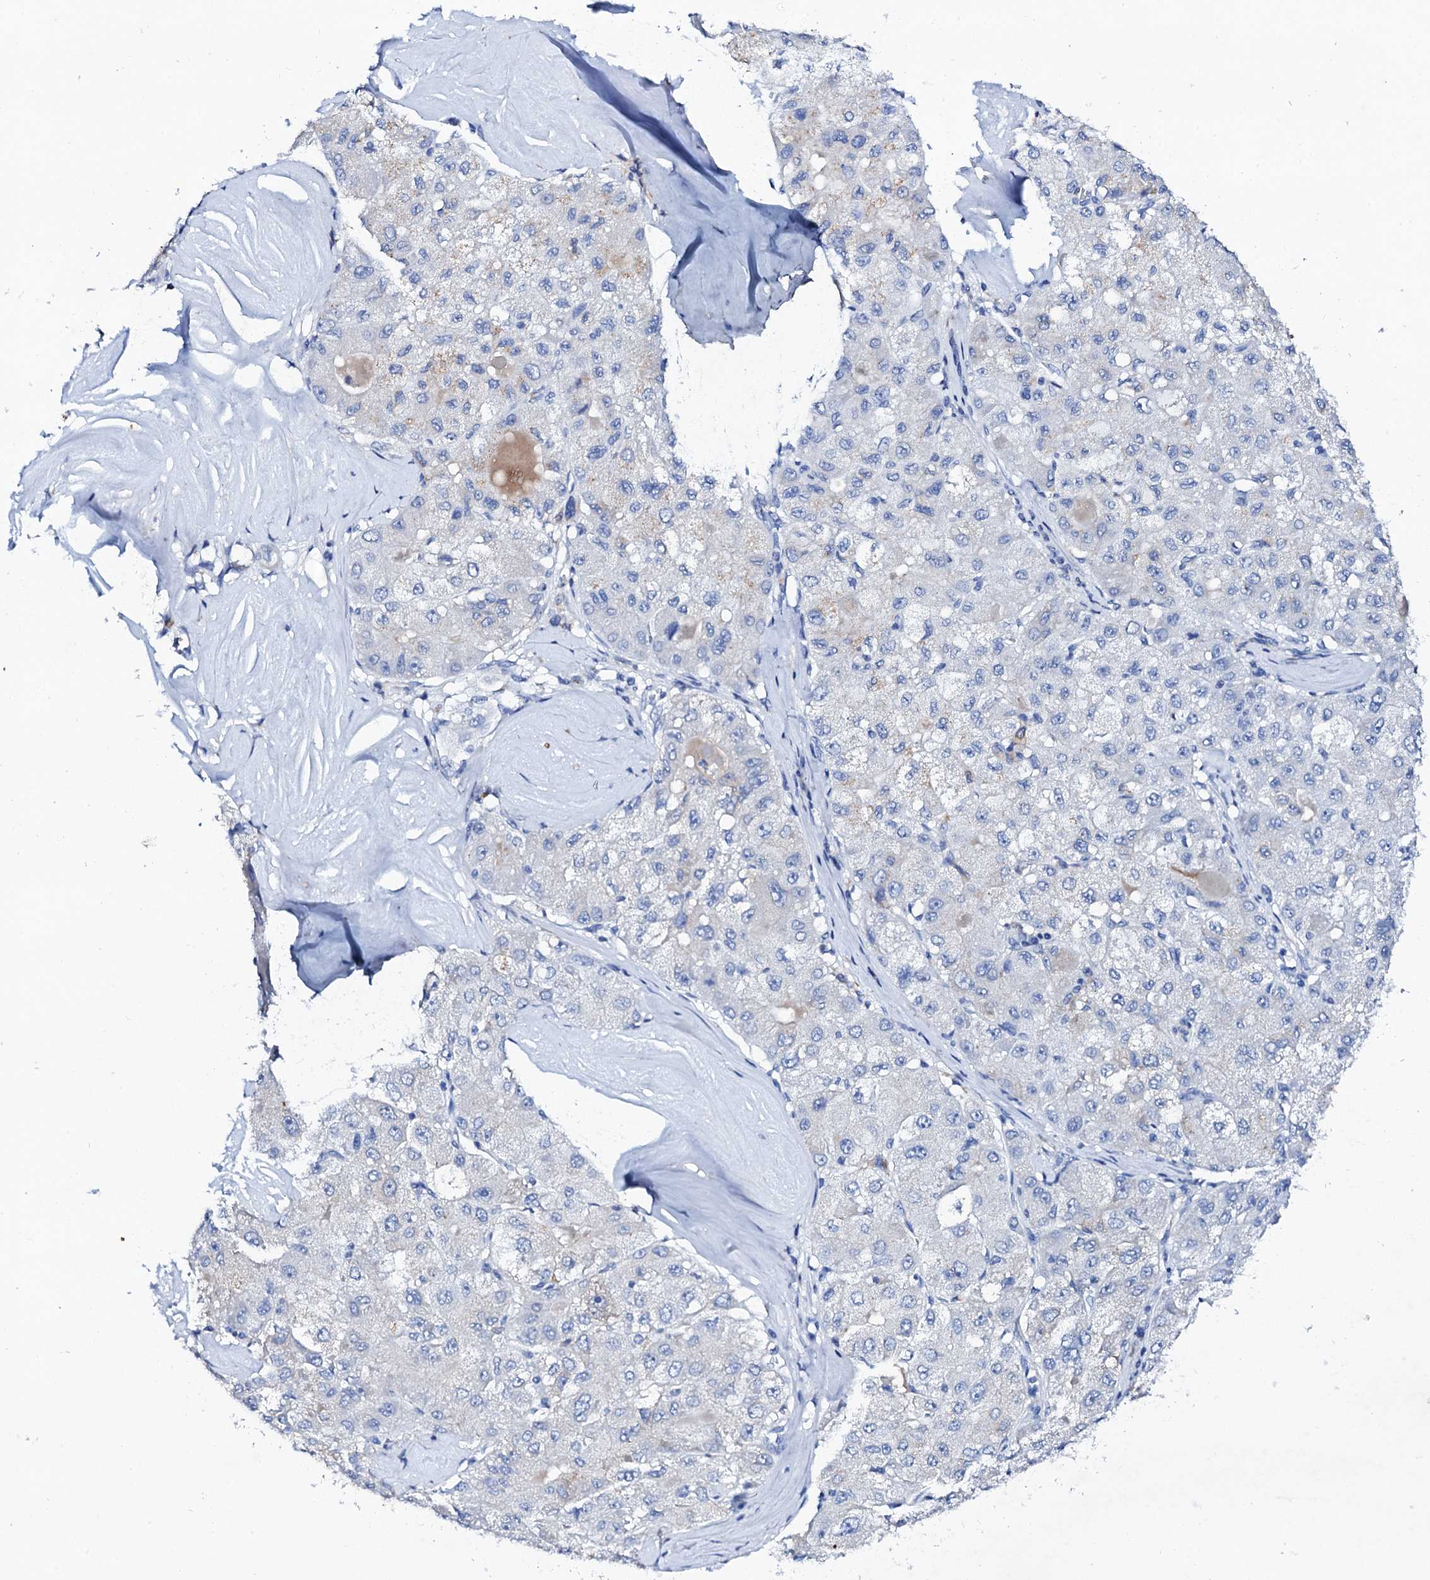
{"staining": {"intensity": "negative", "quantity": "none", "location": "none"}, "tissue": "liver cancer", "cell_type": "Tumor cells", "image_type": "cancer", "snomed": [{"axis": "morphology", "description": "Carcinoma, Hepatocellular, NOS"}, {"axis": "topography", "description": "Liver"}], "caption": "An immunohistochemistry (IHC) histopathology image of liver cancer is shown. There is no staining in tumor cells of liver cancer. (Immunohistochemistry, brightfield microscopy, high magnification).", "gene": "GLB1L3", "patient": {"sex": "male", "age": 80}}